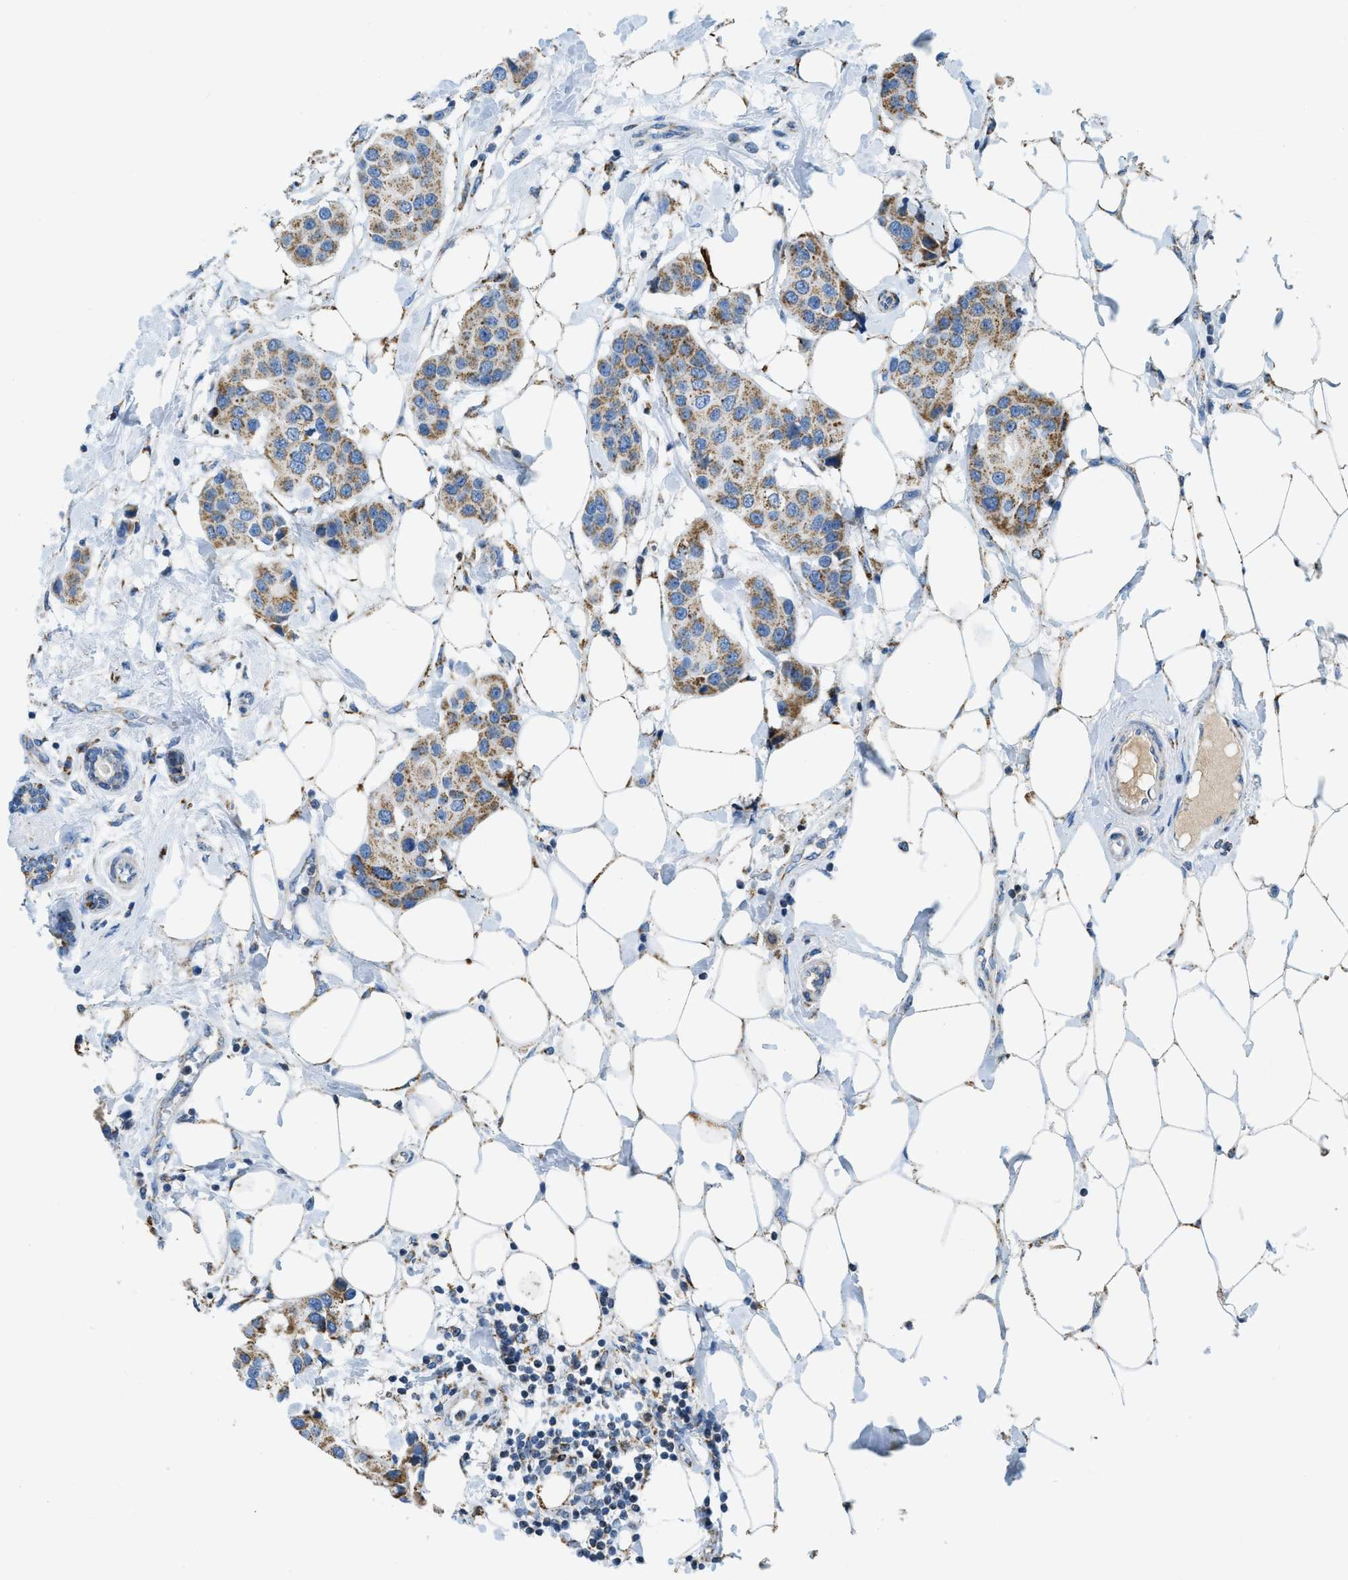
{"staining": {"intensity": "moderate", "quantity": ">75%", "location": "cytoplasmic/membranous"}, "tissue": "breast cancer", "cell_type": "Tumor cells", "image_type": "cancer", "snomed": [{"axis": "morphology", "description": "Normal tissue, NOS"}, {"axis": "morphology", "description": "Duct carcinoma"}, {"axis": "topography", "description": "Breast"}], "caption": "Approximately >75% of tumor cells in human intraductal carcinoma (breast) demonstrate moderate cytoplasmic/membranous protein positivity as visualized by brown immunohistochemical staining.", "gene": "ACADVL", "patient": {"sex": "female", "age": 39}}